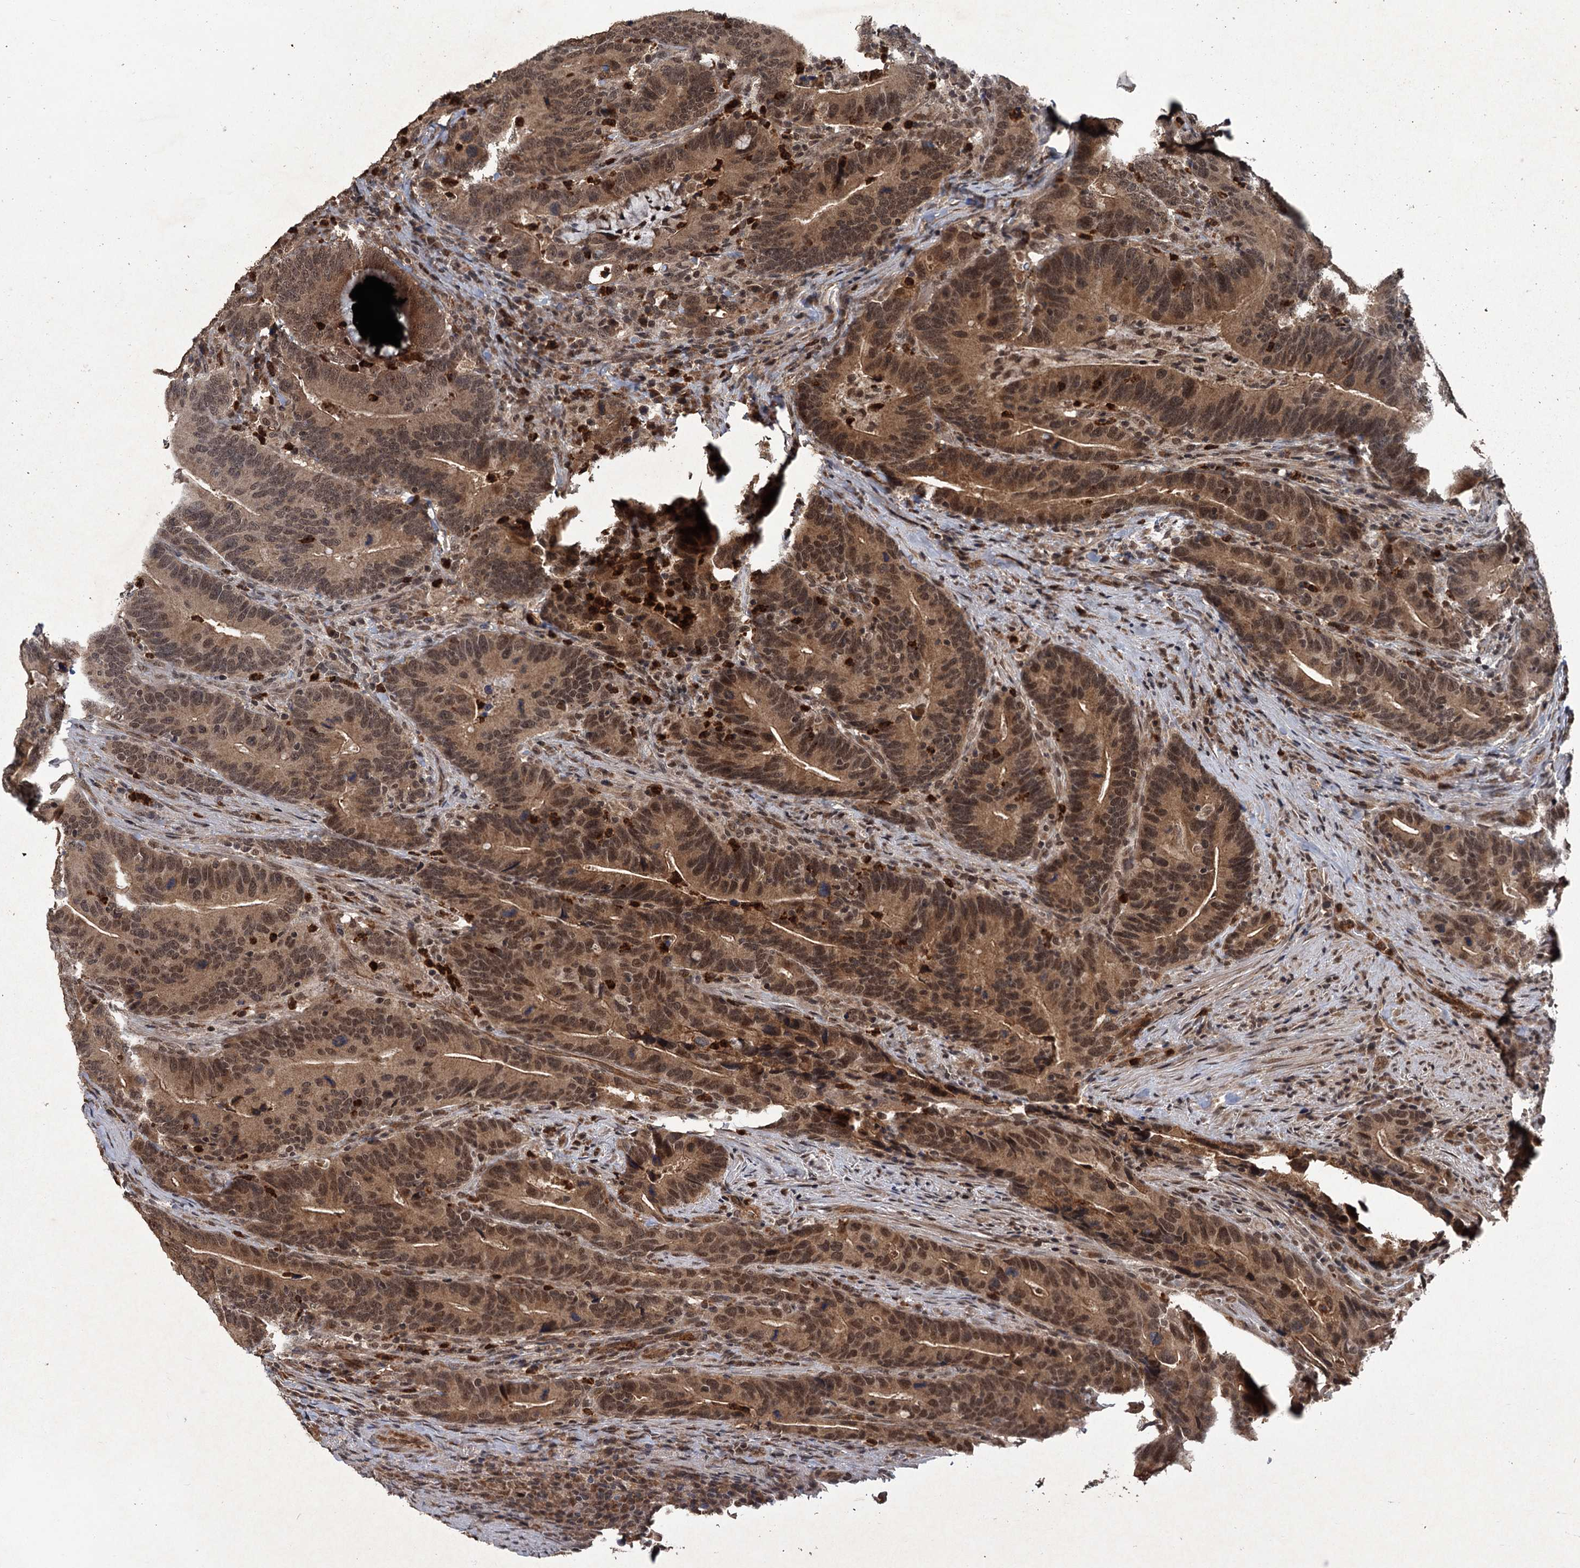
{"staining": {"intensity": "moderate", "quantity": ">75%", "location": "cytoplasmic/membranous,nuclear"}, "tissue": "colorectal cancer", "cell_type": "Tumor cells", "image_type": "cancer", "snomed": [{"axis": "morphology", "description": "Adenocarcinoma, NOS"}, {"axis": "topography", "description": "Colon"}], "caption": "Brown immunohistochemical staining in colorectal cancer shows moderate cytoplasmic/membranous and nuclear positivity in about >75% of tumor cells.", "gene": "KANSL2", "patient": {"sex": "female", "age": 66}}